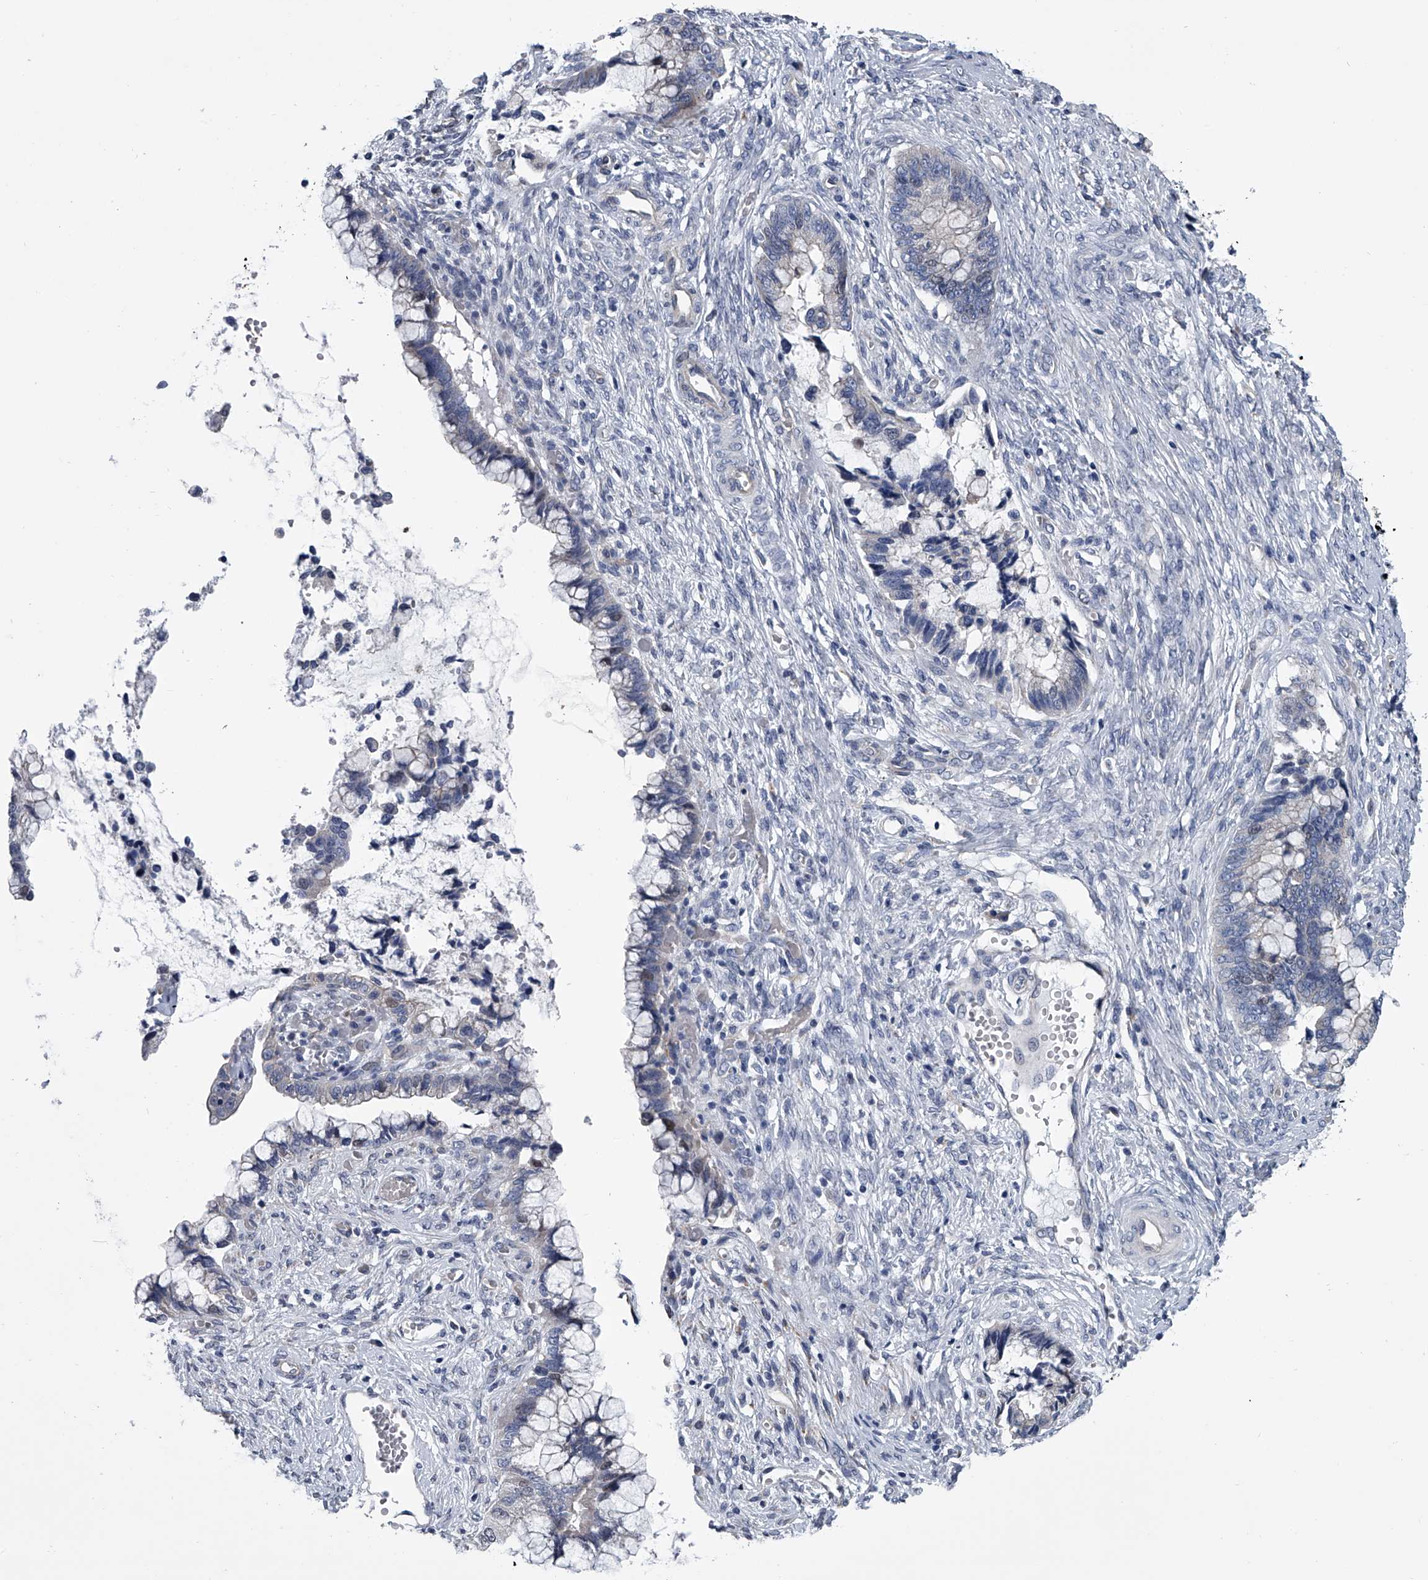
{"staining": {"intensity": "negative", "quantity": "none", "location": "none"}, "tissue": "cervical cancer", "cell_type": "Tumor cells", "image_type": "cancer", "snomed": [{"axis": "morphology", "description": "Adenocarcinoma, NOS"}, {"axis": "topography", "description": "Cervix"}], "caption": "Adenocarcinoma (cervical) was stained to show a protein in brown. There is no significant positivity in tumor cells.", "gene": "ABCG1", "patient": {"sex": "female", "age": 44}}